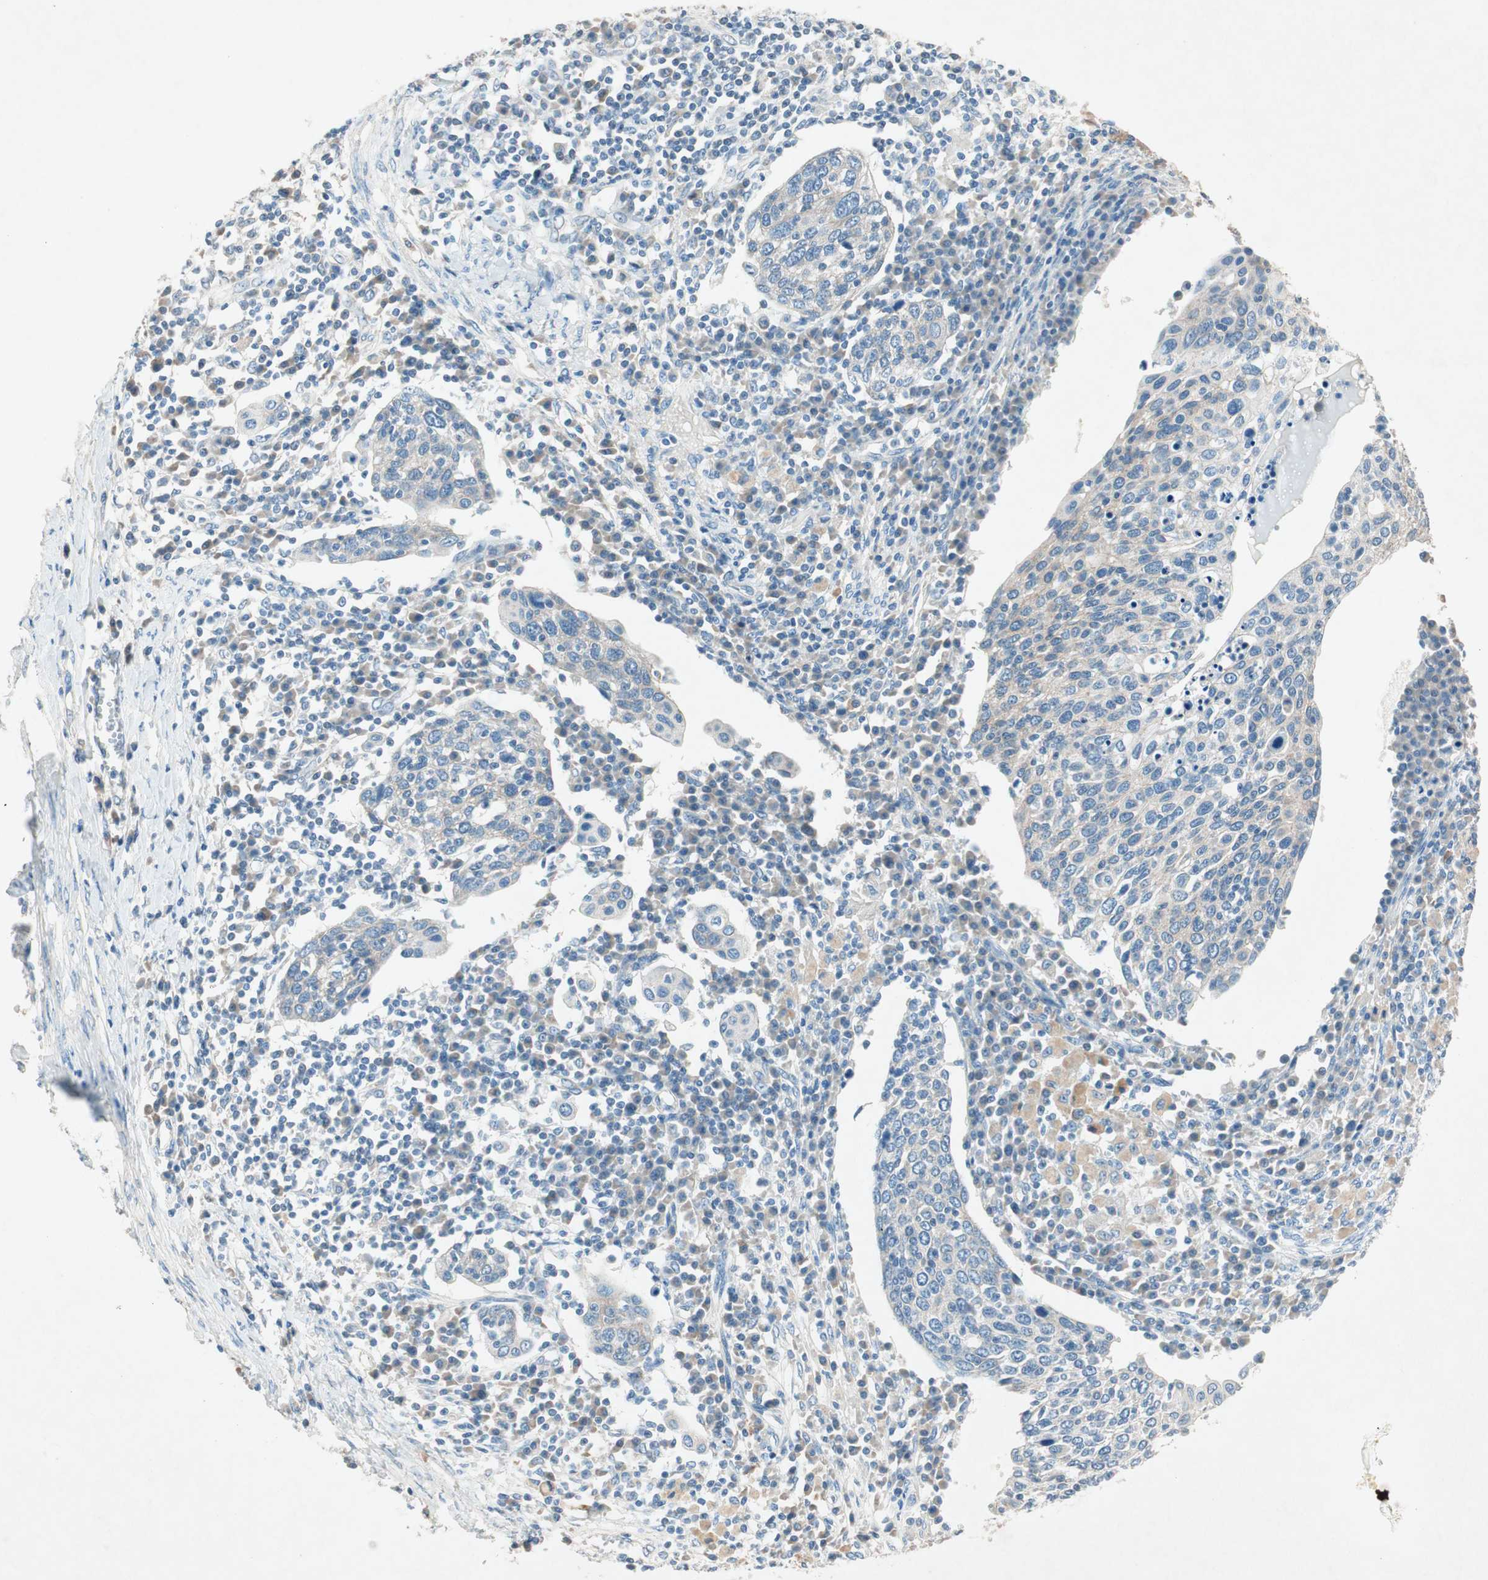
{"staining": {"intensity": "weak", "quantity": "25%-75%", "location": "cytoplasmic/membranous"}, "tissue": "cervical cancer", "cell_type": "Tumor cells", "image_type": "cancer", "snomed": [{"axis": "morphology", "description": "Squamous cell carcinoma, NOS"}, {"axis": "topography", "description": "Cervix"}], "caption": "Approximately 25%-75% of tumor cells in cervical cancer (squamous cell carcinoma) show weak cytoplasmic/membranous protein staining as visualized by brown immunohistochemical staining.", "gene": "NKAIN1", "patient": {"sex": "female", "age": 40}}